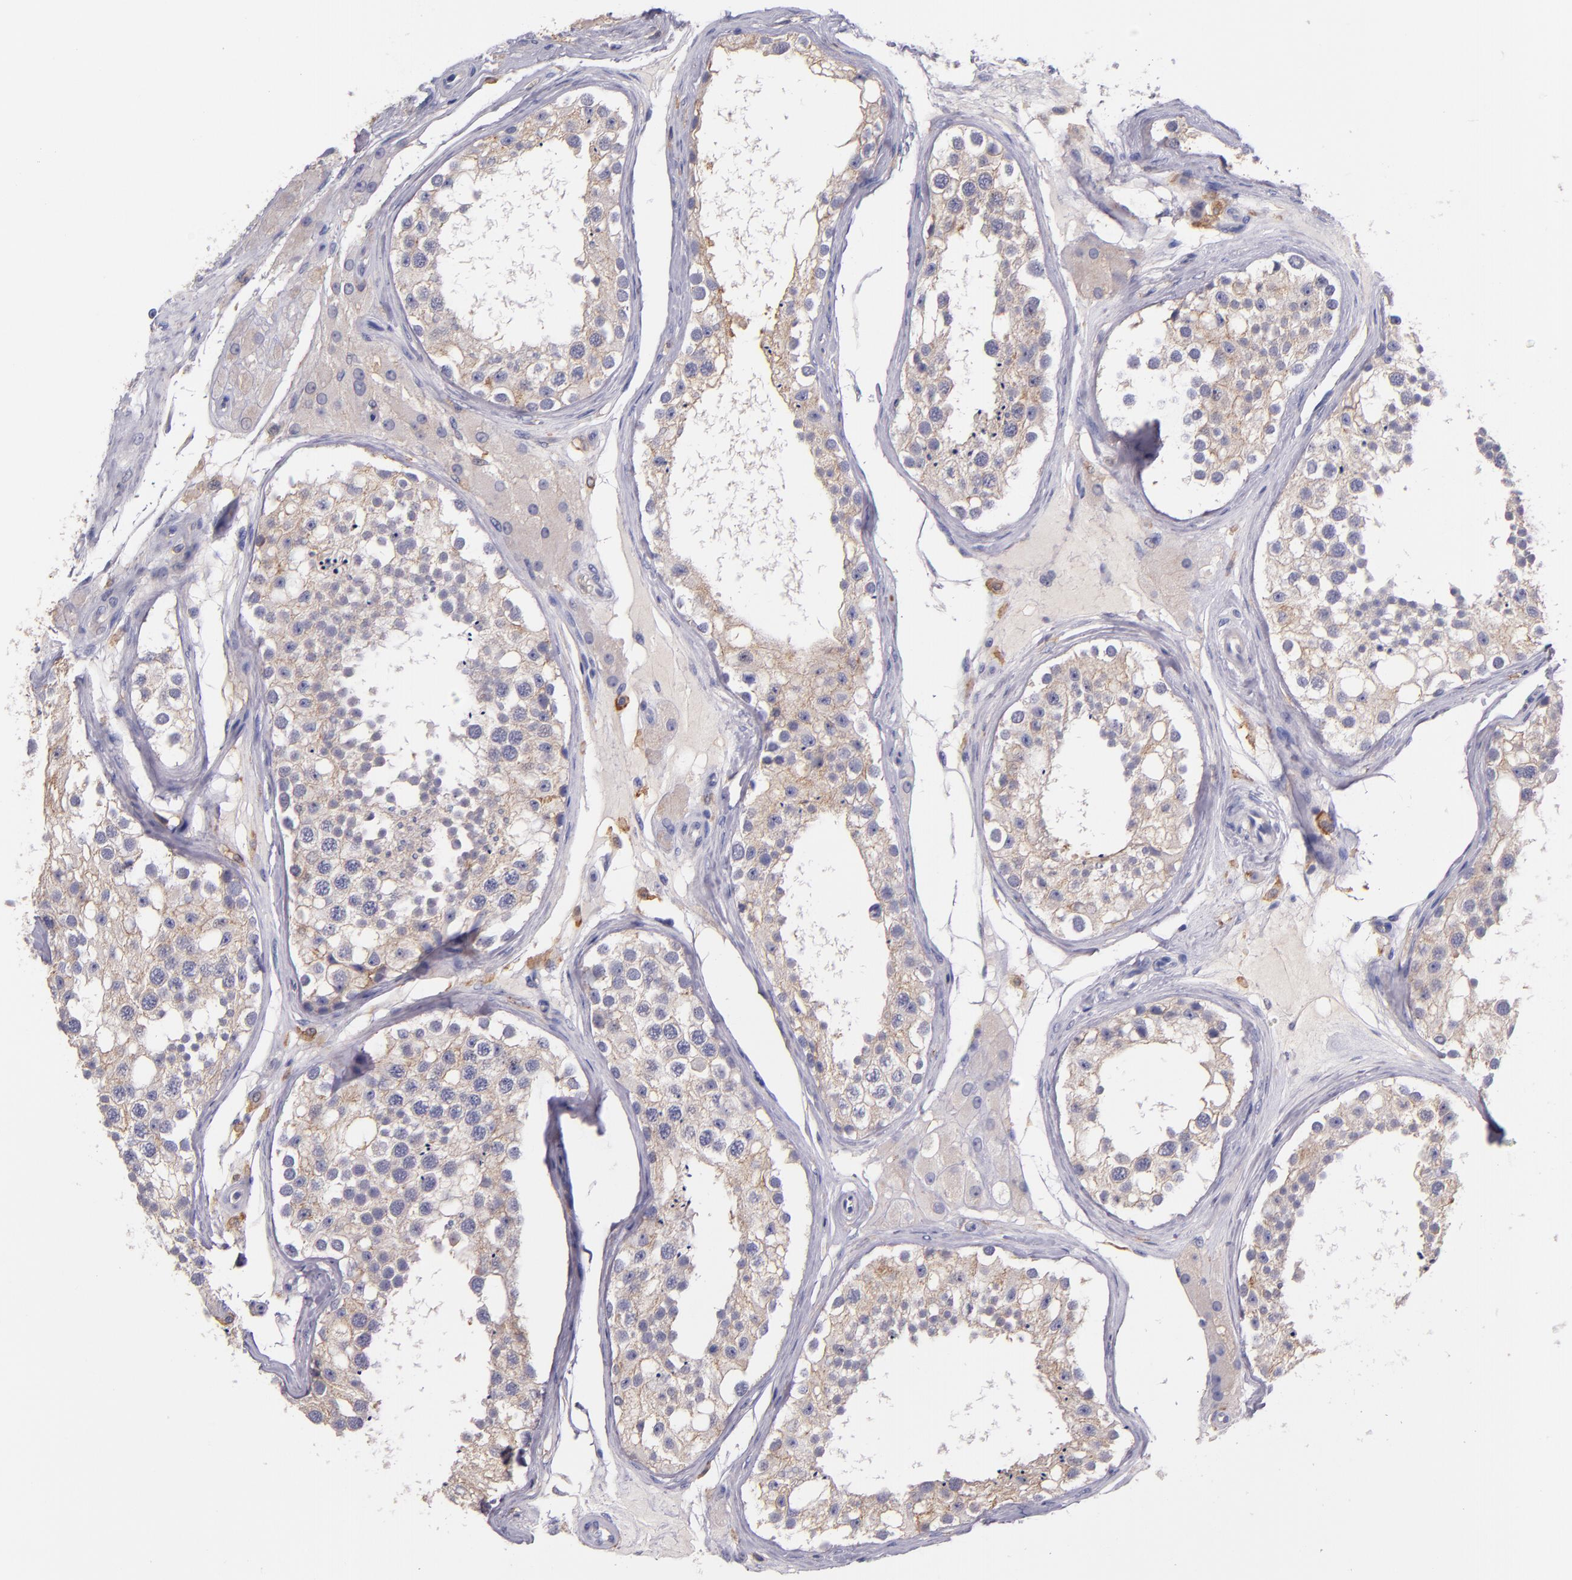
{"staining": {"intensity": "weak", "quantity": "25%-75%", "location": "cytoplasmic/membranous"}, "tissue": "testis", "cell_type": "Cells in seminiferous ducts", "image_type": "normal", "snomed": [{"axis": "morphology", "description": "Normal tissue, NOS"}, {"axis": "topography", "description": "Testis"}], "caption": "Approximately 25%-75% of cells in seminiferous ducts in normal human testis exhibit weak cytoplasmic/membranous protein staining as visualized by brown immunohistochemical staining.", "gene": "C5AR1", "patient": {"sex": "male", "age": 68}}